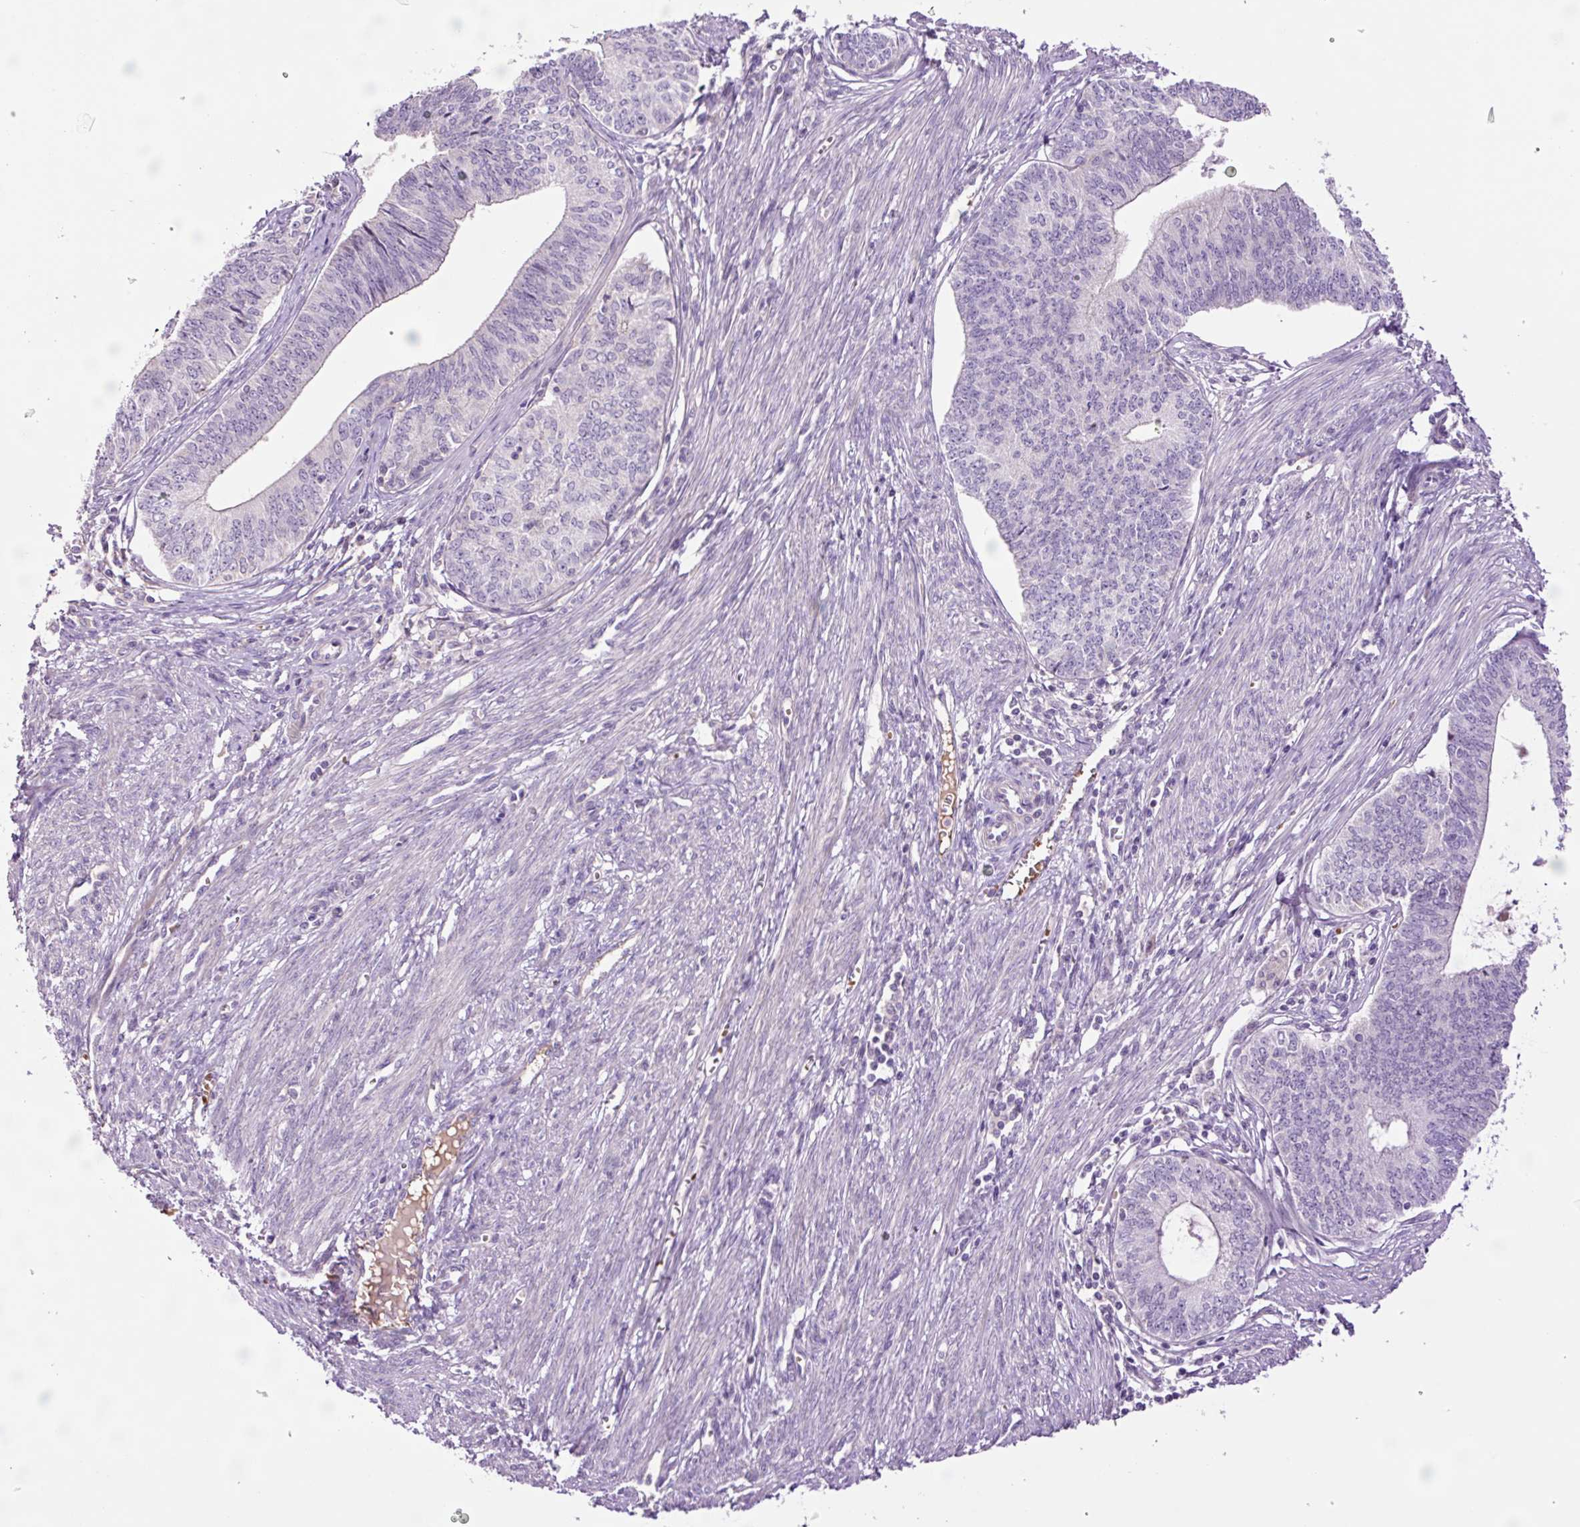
{"staining": {"intensity": "negative", "quantity": "none", "location": "none"}, "tissue": "endometrial cancer", "cell_type": "Tumor cells", "image_type": "cancer", "snomed": [{"axis": "morphology", "description": "Adenocarcinoma, NOS"}, {"axis": "topography", "description": "Endometrium"}], "caption": "Image shows no significant protein positivity in tumor cells of endometrial adenocarcinoma.", "gene": "TMEM235", "patient": {"sex": "female", "age": 68}}